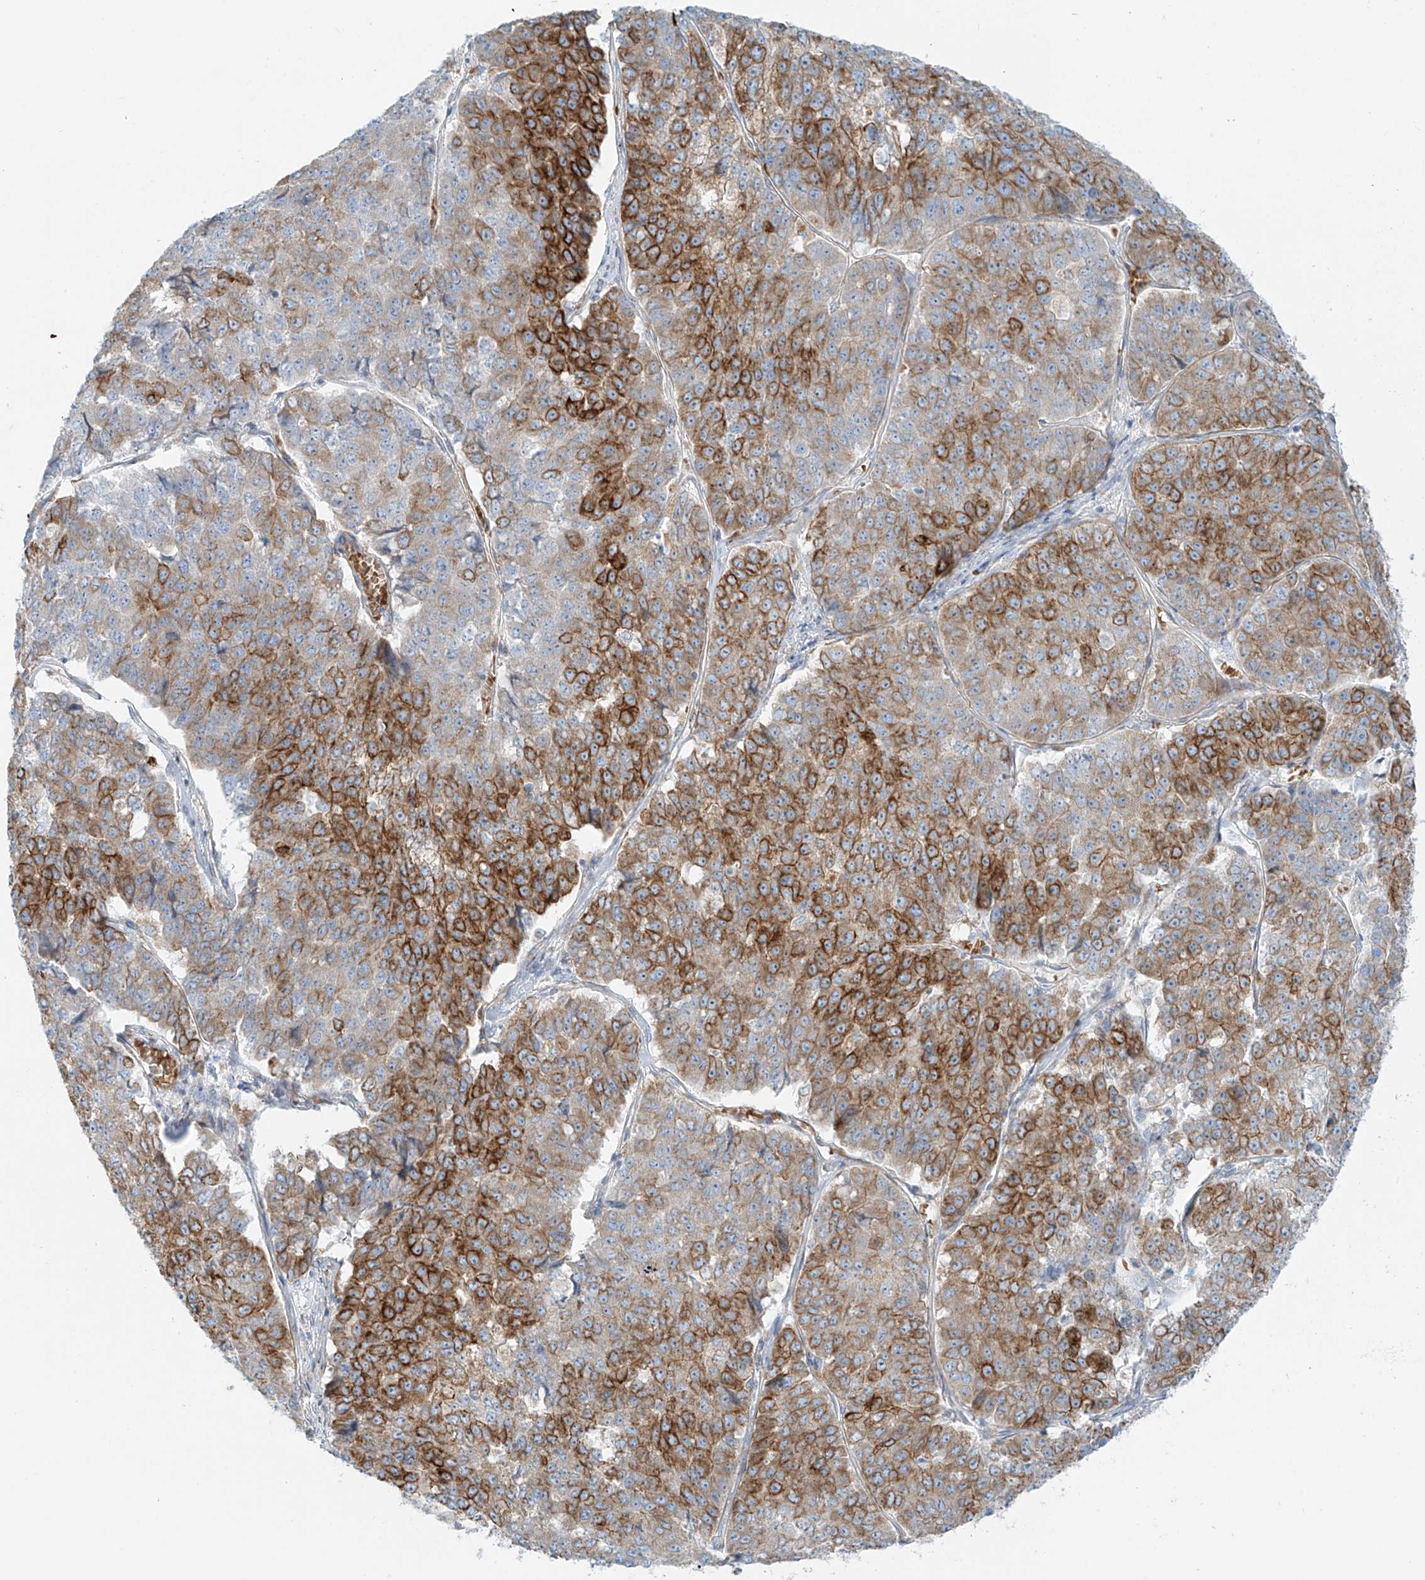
{"staining": {"intensity": "strong", "quantity": "25%-75%", "location": "cytoplasmic/membranous"}, "tissue": "pancreatic cancer", "cell_type": "Tumor cells", "image_type": "cancer", "snomed": [{"axis": "morphology", "description": "Adenocarcinoma, NOS"}, {"axis": "topography", "description": "Pancreas"}], "caption": "Pancreatic cancer stained with a brown dye displays strong cytoplasmic/membranous positive expression in approximately 25%-75% of tumor cells.", "gene": "EIPR1", "patient": {"sex": "male", "age": 50}}